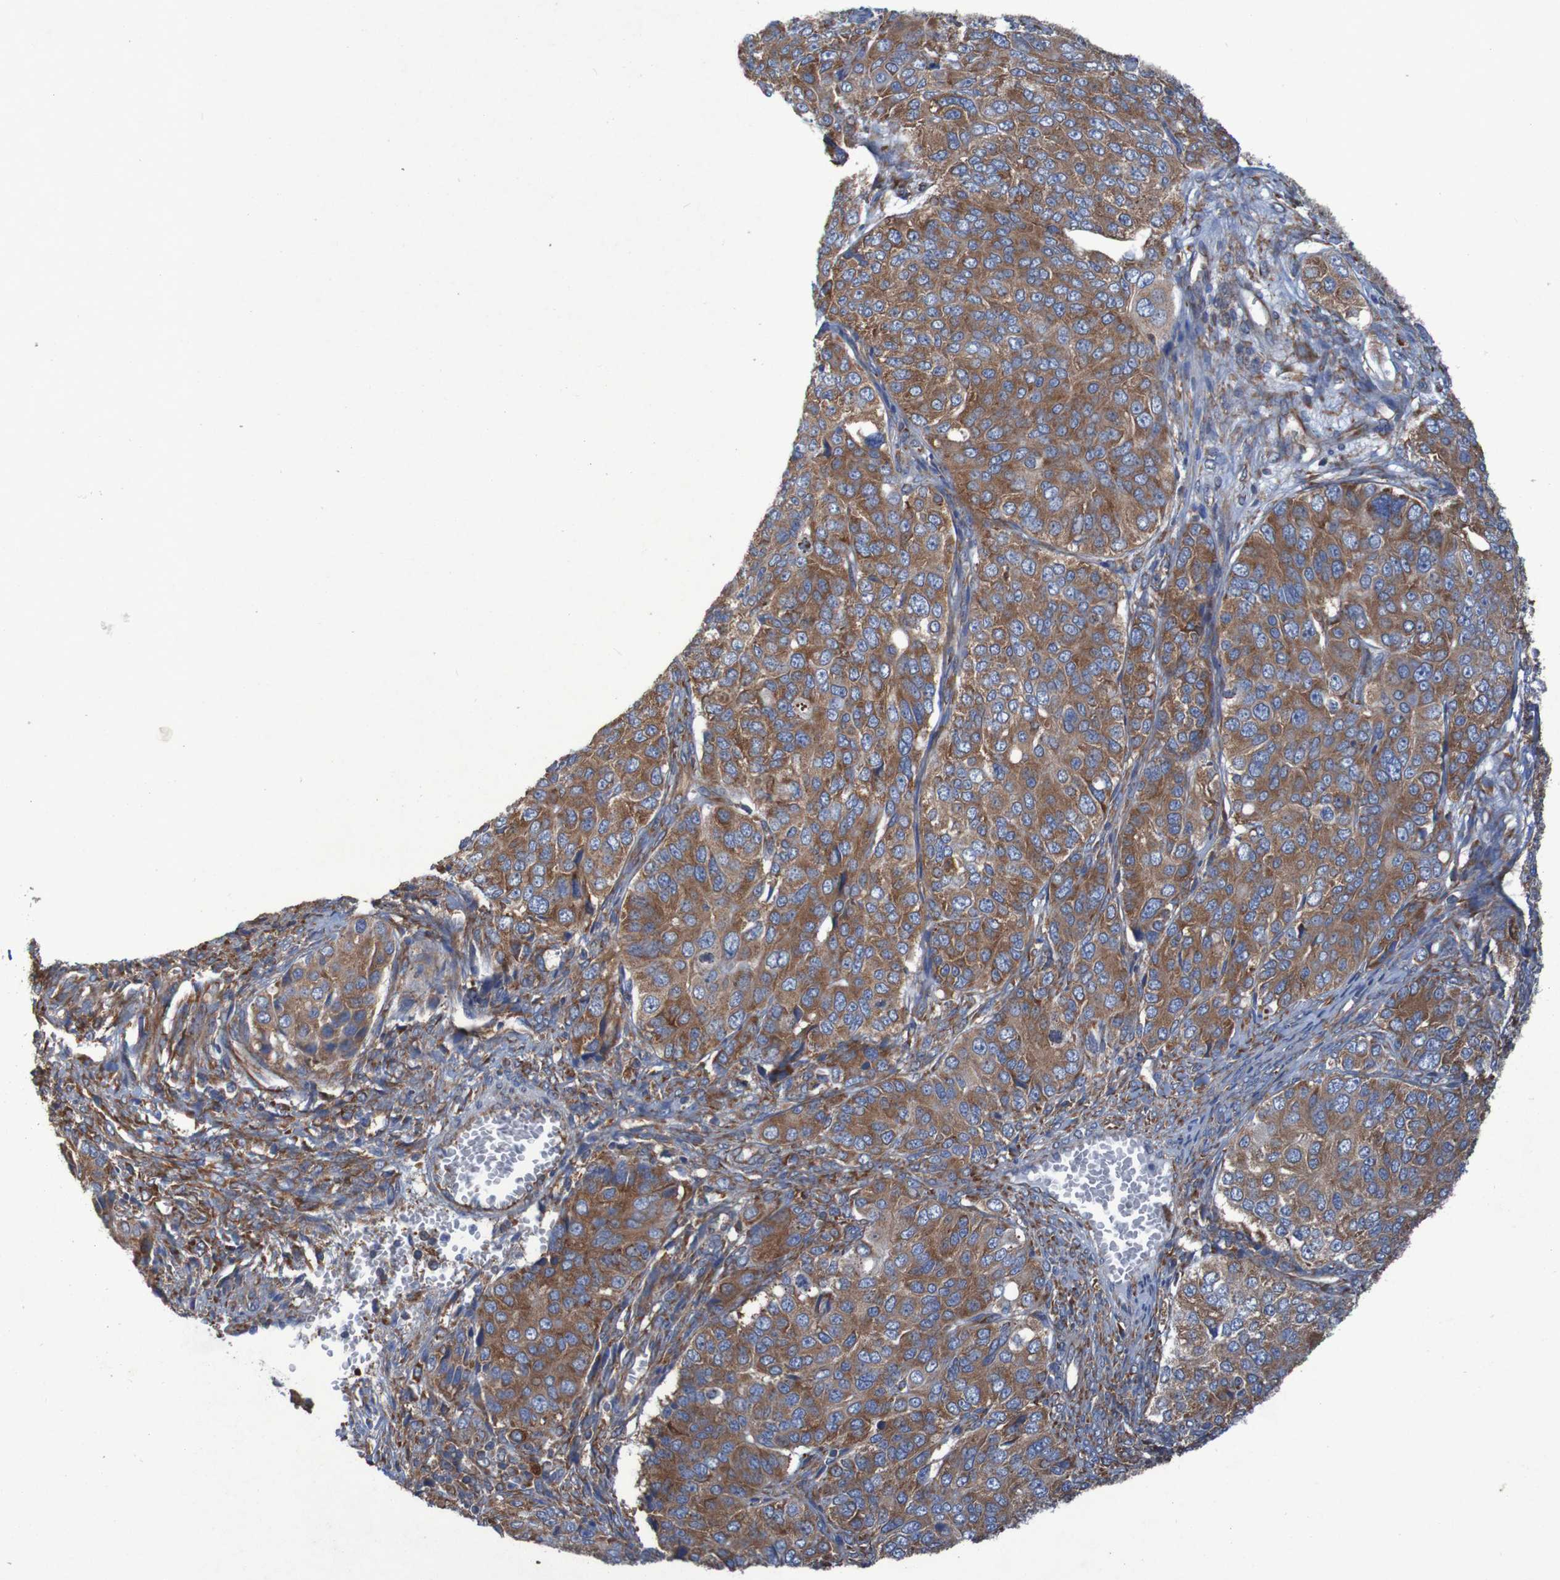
{"staining": {"intensity": "strong", "quantity": ">75%", "location": "cytoplasmic/membranous"}, "tissue": "ovarian cancer", "cell_type": "Tumor cells", "image_type": "cancer", "snomed": [{"axis": "morphology", "description": "Carcinoma, endometroid"}, {"axis": "topography", "description": "Ovary"}], "caption": "Approximately >75% of tumor cells in ovarian cancer show strong cytoplasmic/membranous protein staining as visualized by brown immunohistochemical staining.", "gene": "RPL10", "patient": {"sex": "female", "age": 51}}